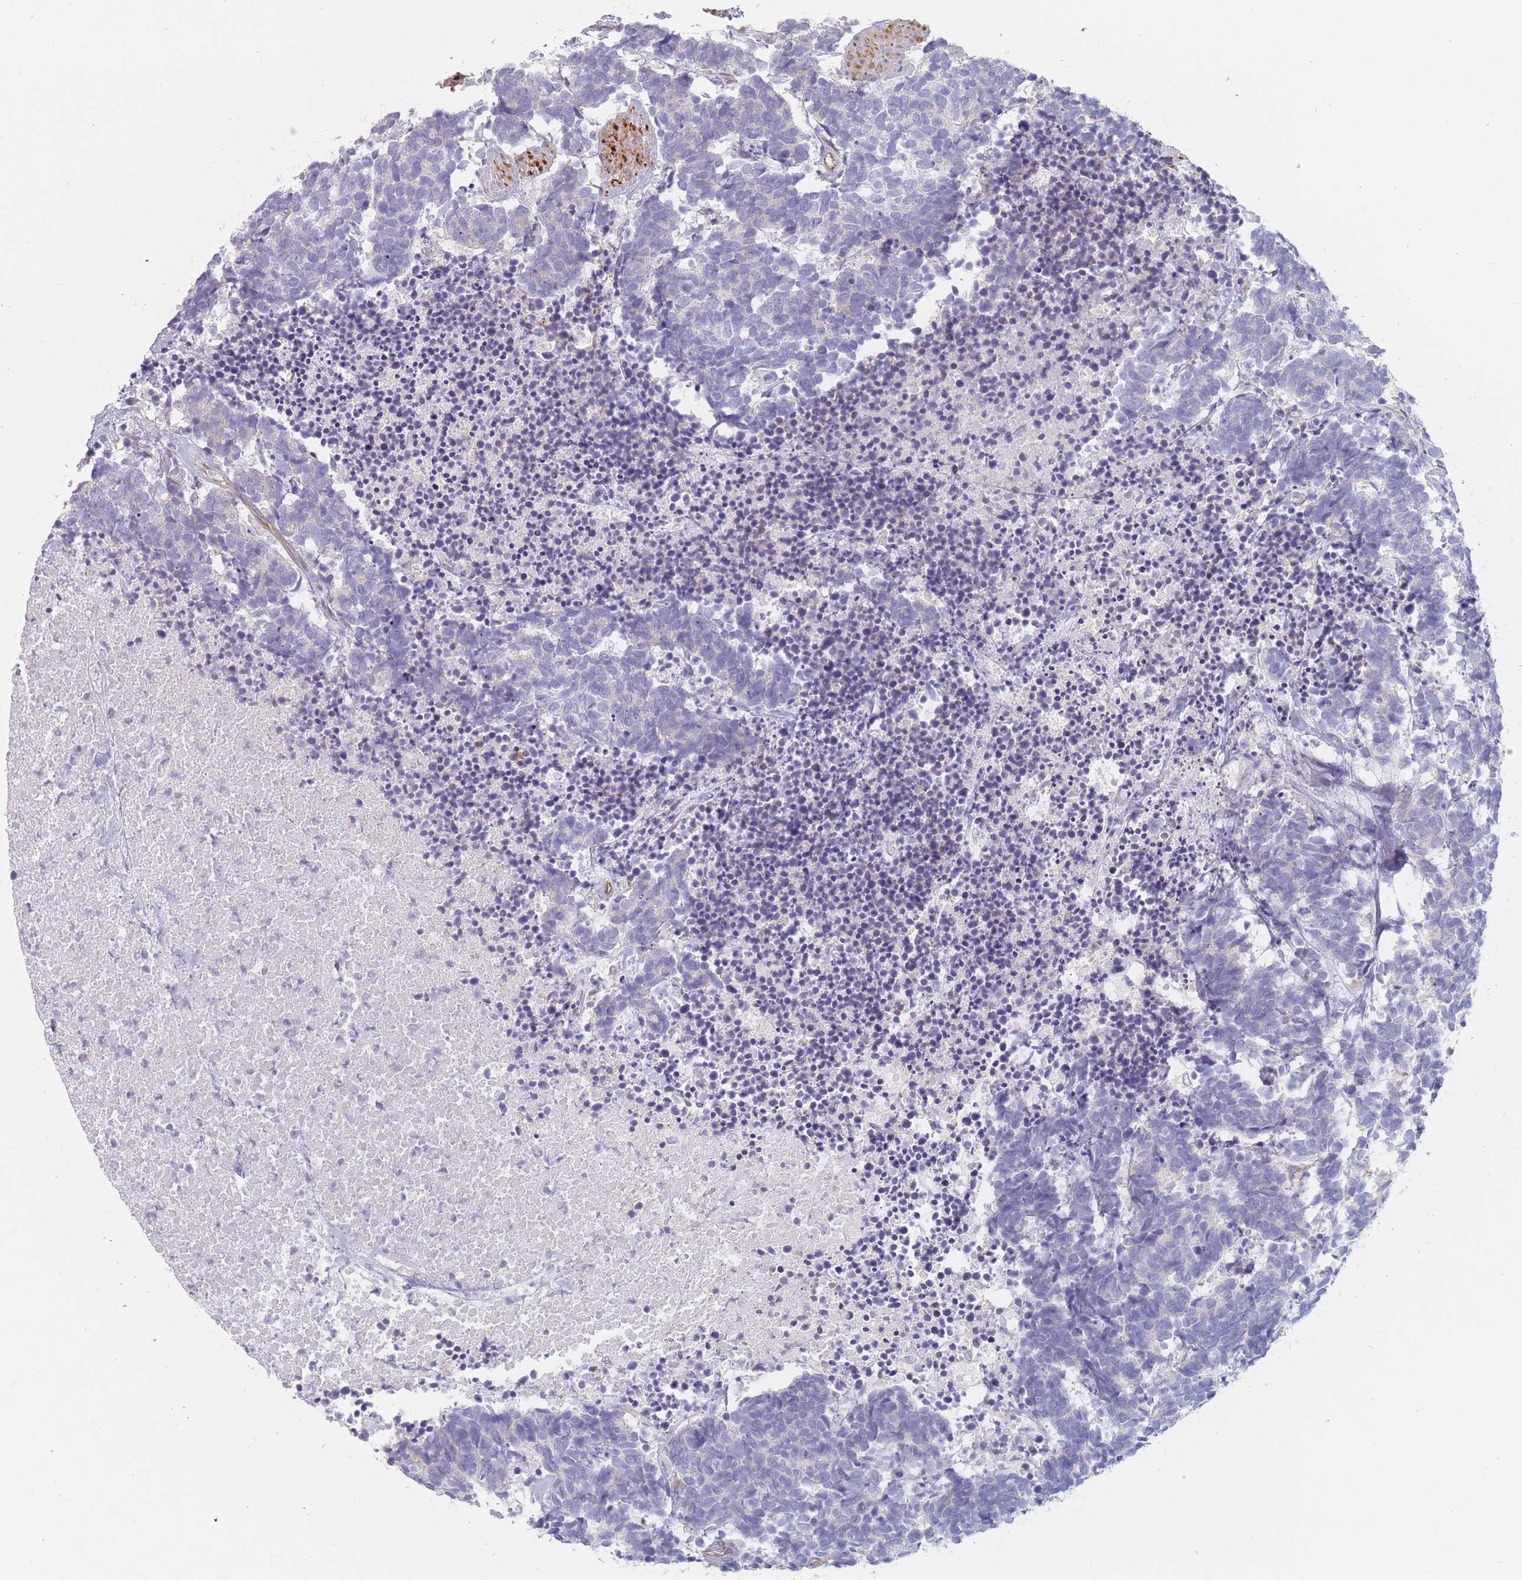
{"staining": {"intensity": "negative", "quantity": "none", "location": "none"}, "tissue": "carcinoid", "cell_type": "Tumor cells", "image_type": "cancer", "snomed": [{"axis": "morphology", "description": "Carcinoma, NOS"}, {"axis": "morphology", "description": "Carcinoid, malignant, NOS"}, {"axis": "topography", "description": "Prostate"}], "caption": "Micrograph shows no significant protein staining in tumor cells of malignant carcinoid.", "gene": "ERBIN", "patient": {"sex": "male", "age": 57}}